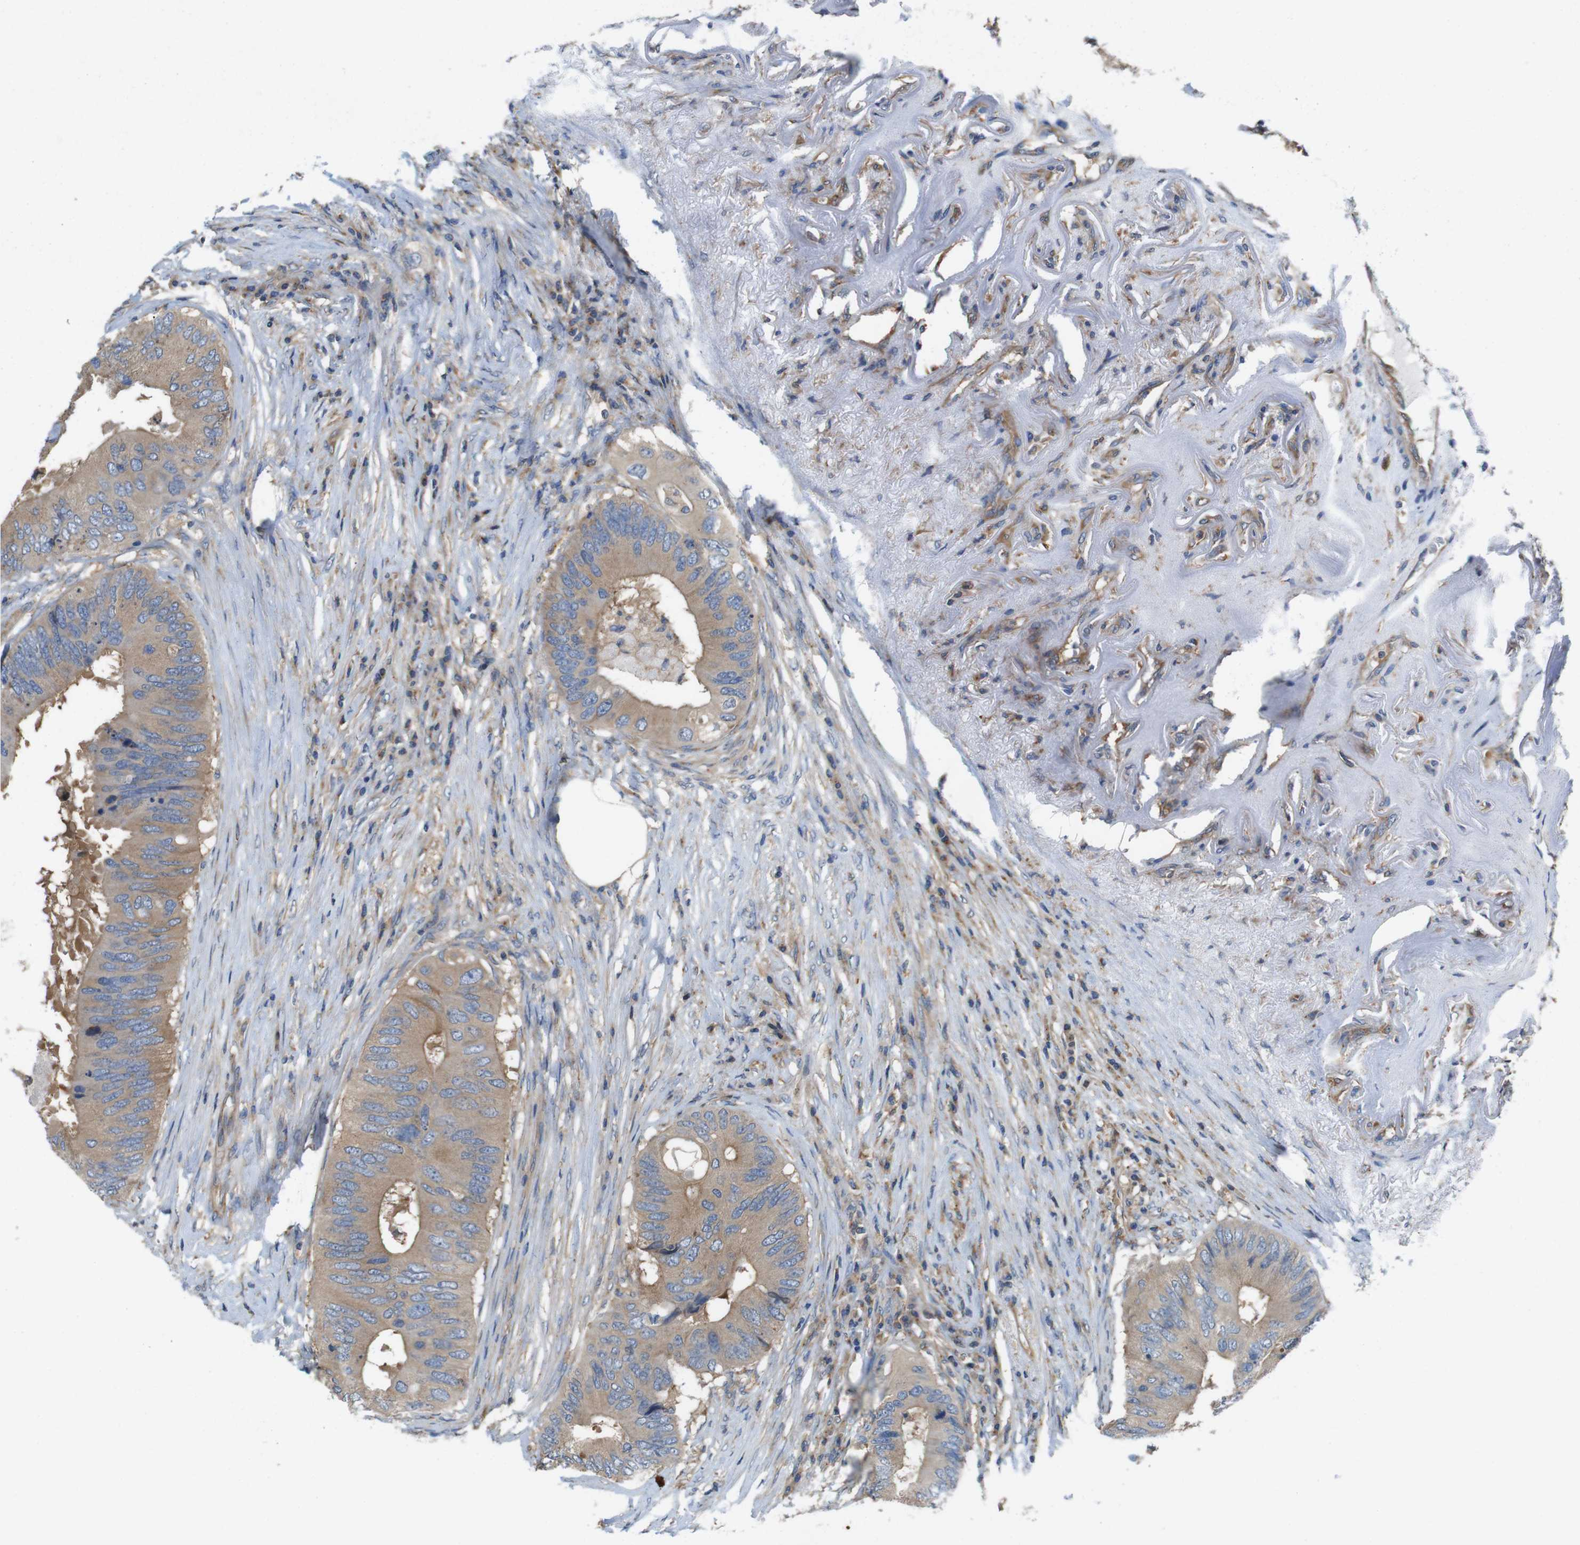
{"staining": {"intensity": "moderate", "quantity": ">75%", "location": "cytoplasmic/membranous"}, "tissue": "colorectal cancer", "cell_type": "Tumor cells", "image_type": "cancer", "snomed": [{"axis": "morphology", "description": "Adenocarcinoma, NOS"}, {"axis": "topography", "description": "Colon"}], "caption": "There is medium levels of moderate cytoplasmic/membranous staining in tumor cells of colorectal cancer, as demonstrated by immunohistochemical staining (brown color).", "gene": "DCTN1", "patient": {"sex": "male", "age": 71}}